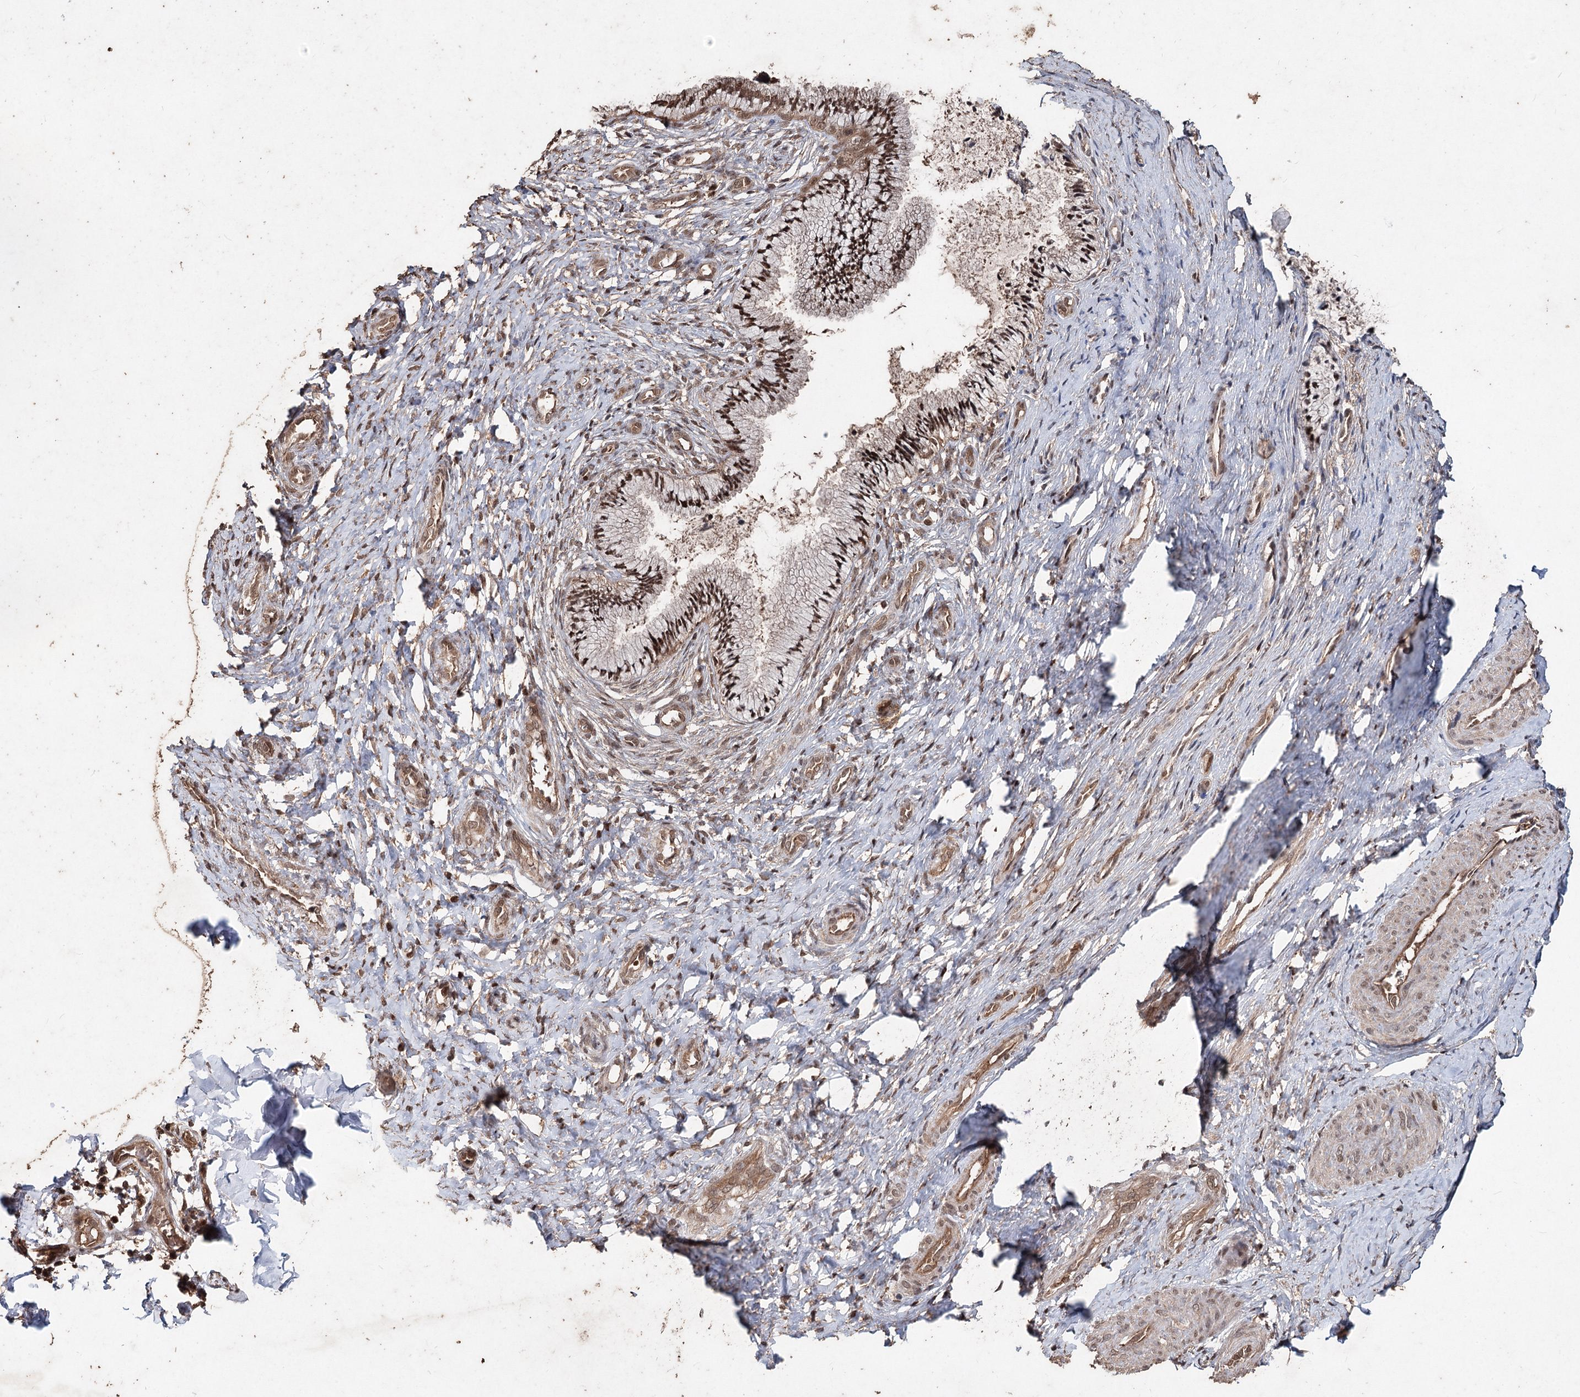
{"staining": {"intensity": "moderate", "quantity": ">75%", "location": "nuclear"}, "tissue": "cervix", "cell_type": "Glandular cells", "image_type": "normal", "snomed": [{"axis": "morphology", "description": "Normal tissue, NOS"}, {"axis": "topography", "description": "Cervix"}], "caption": "Cervix was stained to show a protein in brown. There is medium levels of moderate nuclear positivity in about >75% of glandular cells. Immunohistochemistry (ihc) stains the protein in brown and the nuclei are stained blue.", "gene": "FBXO7", "patient": {"sex": "female", "age": 36}}